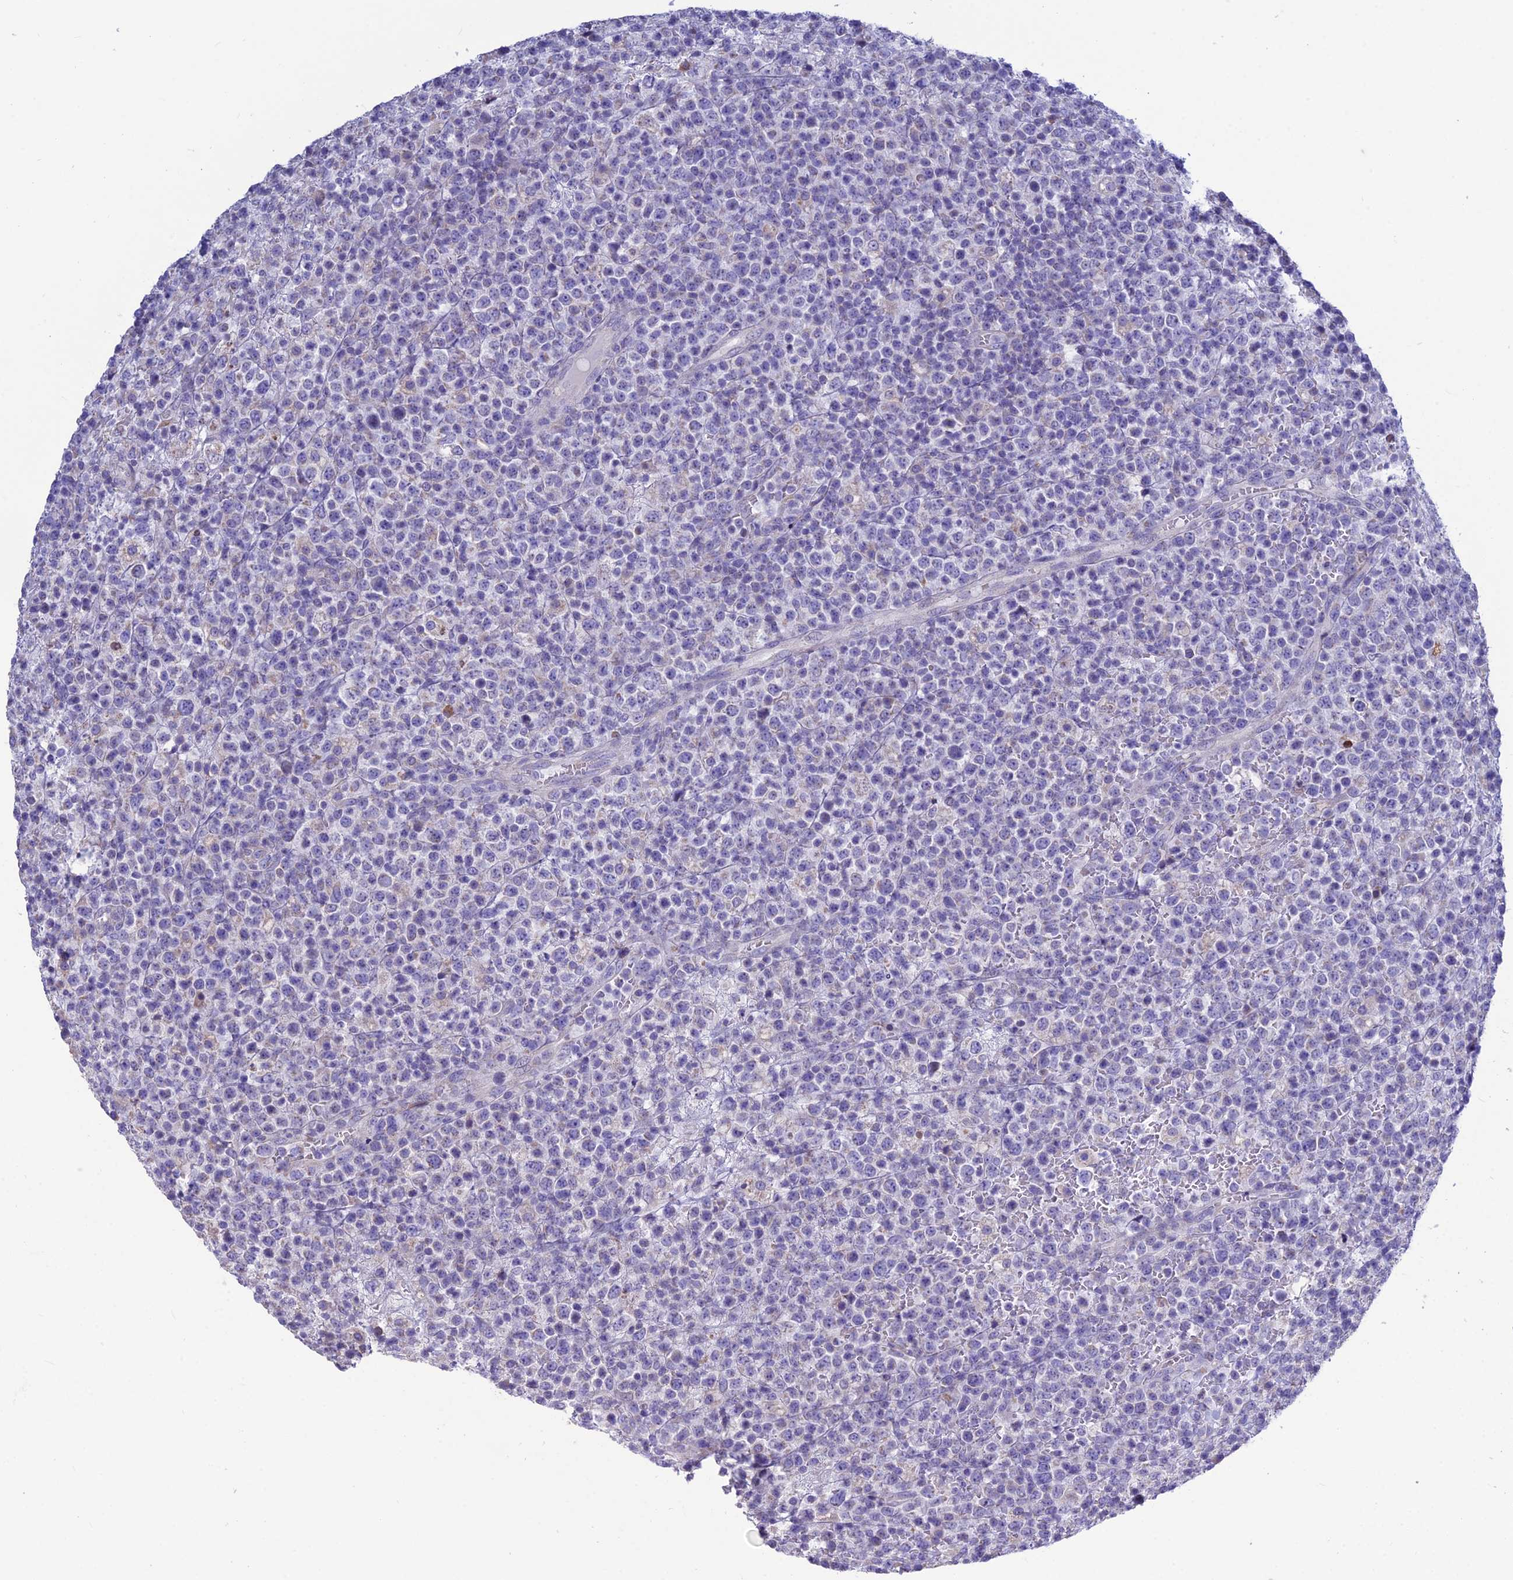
{"staining": {"intensity": "negative", "quantity": "none", "location": "none"}, "tissue": "lymphoma", "cell_type": "Tumor cells", "image_type": "cancer", "snomed": [{"axis": "morphology", "description": "Malignant lymphoma, non-Hodgkin's type, High grade"}, {"axis": "topography", "description": "Colon"}], "caption": "Tumor cells show no significant staining in lymphoma.", "gene": "BHMT2", "patient": {"sex": "female", "age": 53}}